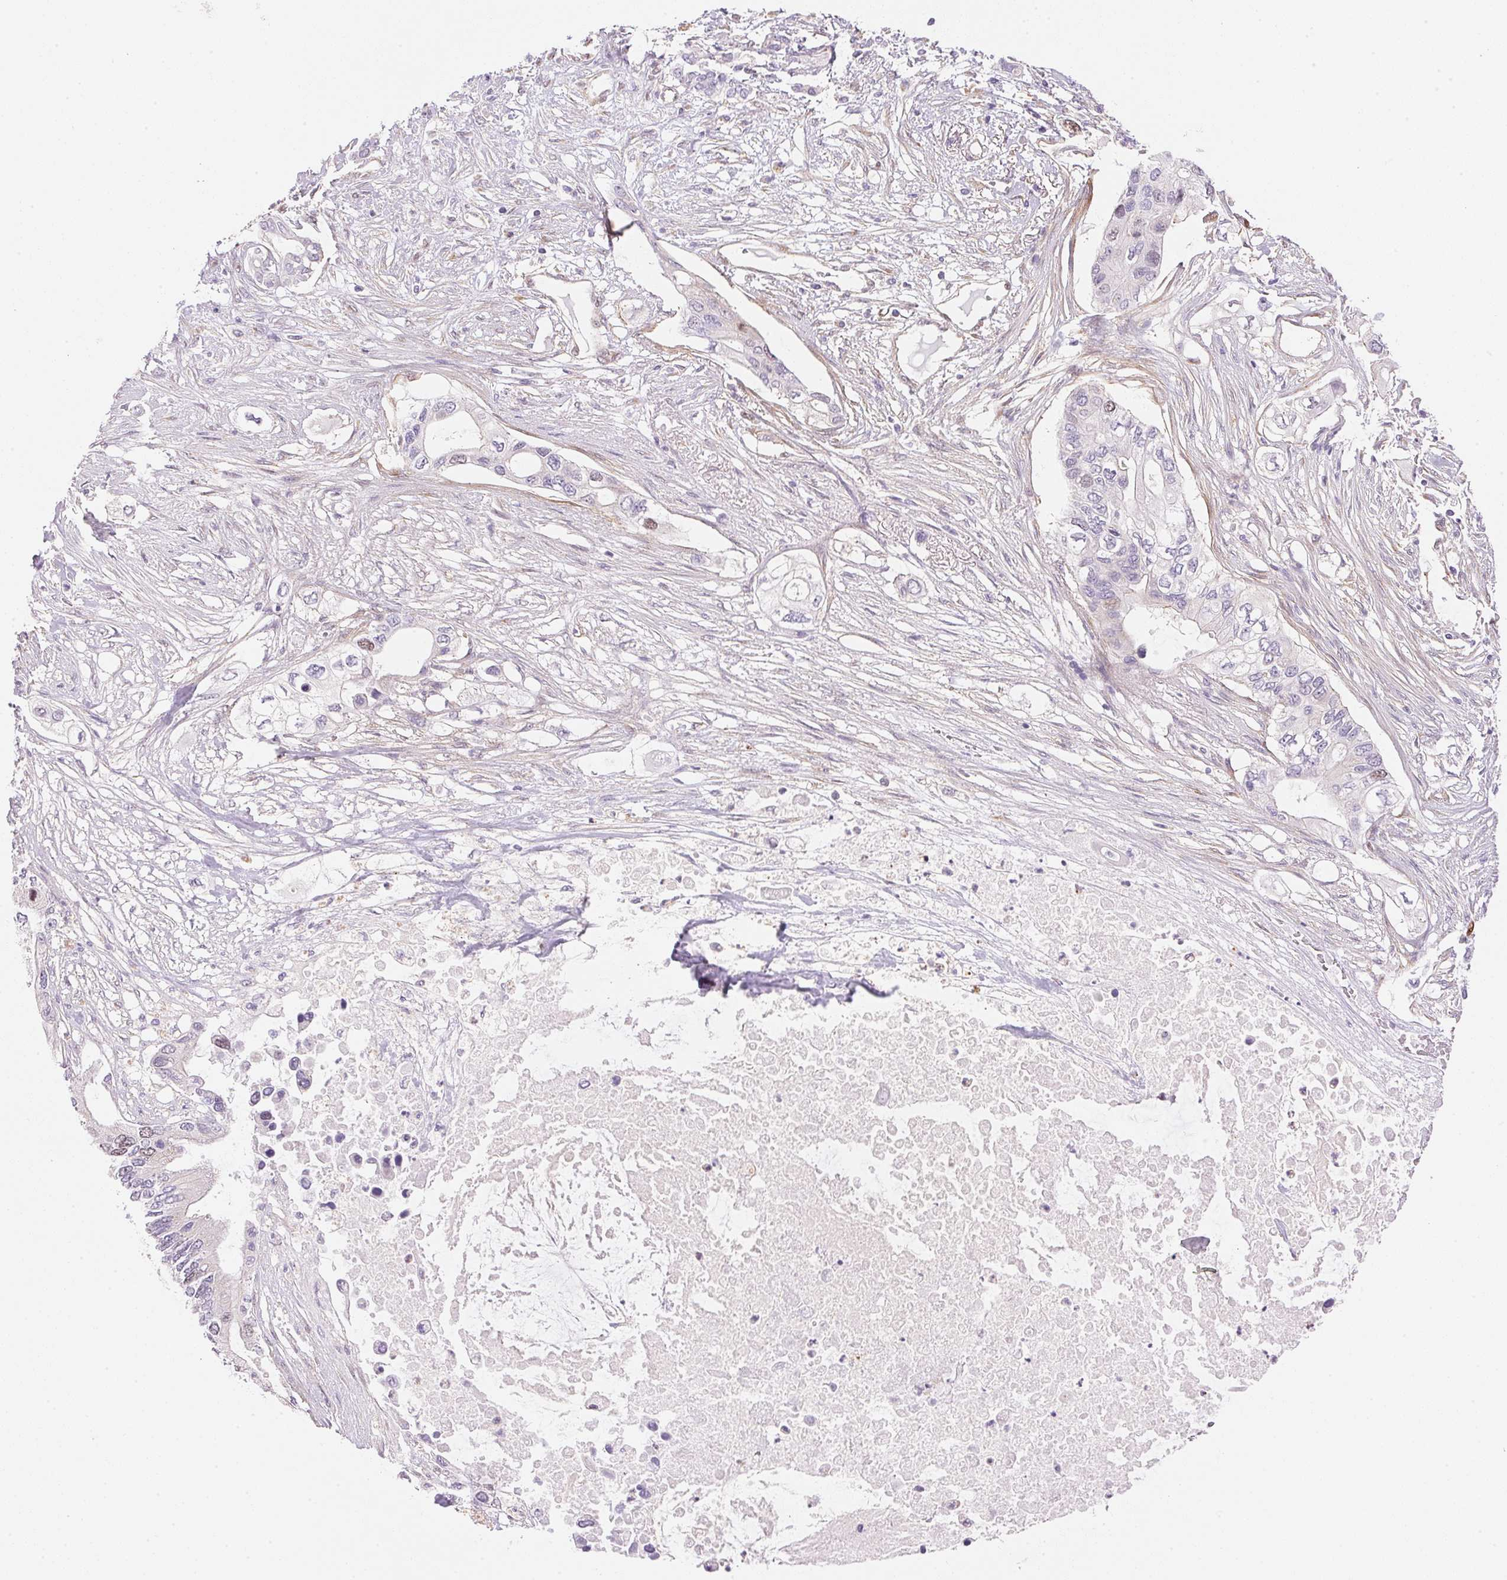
{"staining": {"intensity": "negative", "quantity": "none", "location": "none"}, "tissue": "pancreatic cancer", "cell_type": "Tumor cells", "image_type": "cancer", "snomed": [{"axis": "morphology", "description": "Adenocarcinoma, NOS"}, {"axis": "topography", "description": "Pancreas"}], "caption": "This is a photomicrograph of immunohistochemistry (IHC) staining of pancreatic cancer, which shows no positivity in tumor cells. The staining is performed using DAB (3,3'-diaminobenzidine) brown chromogen with nuclei counter-stained in using hematoxylin.", "gene": "SMTN", "patient": {"sex": "female", "age": 63}}